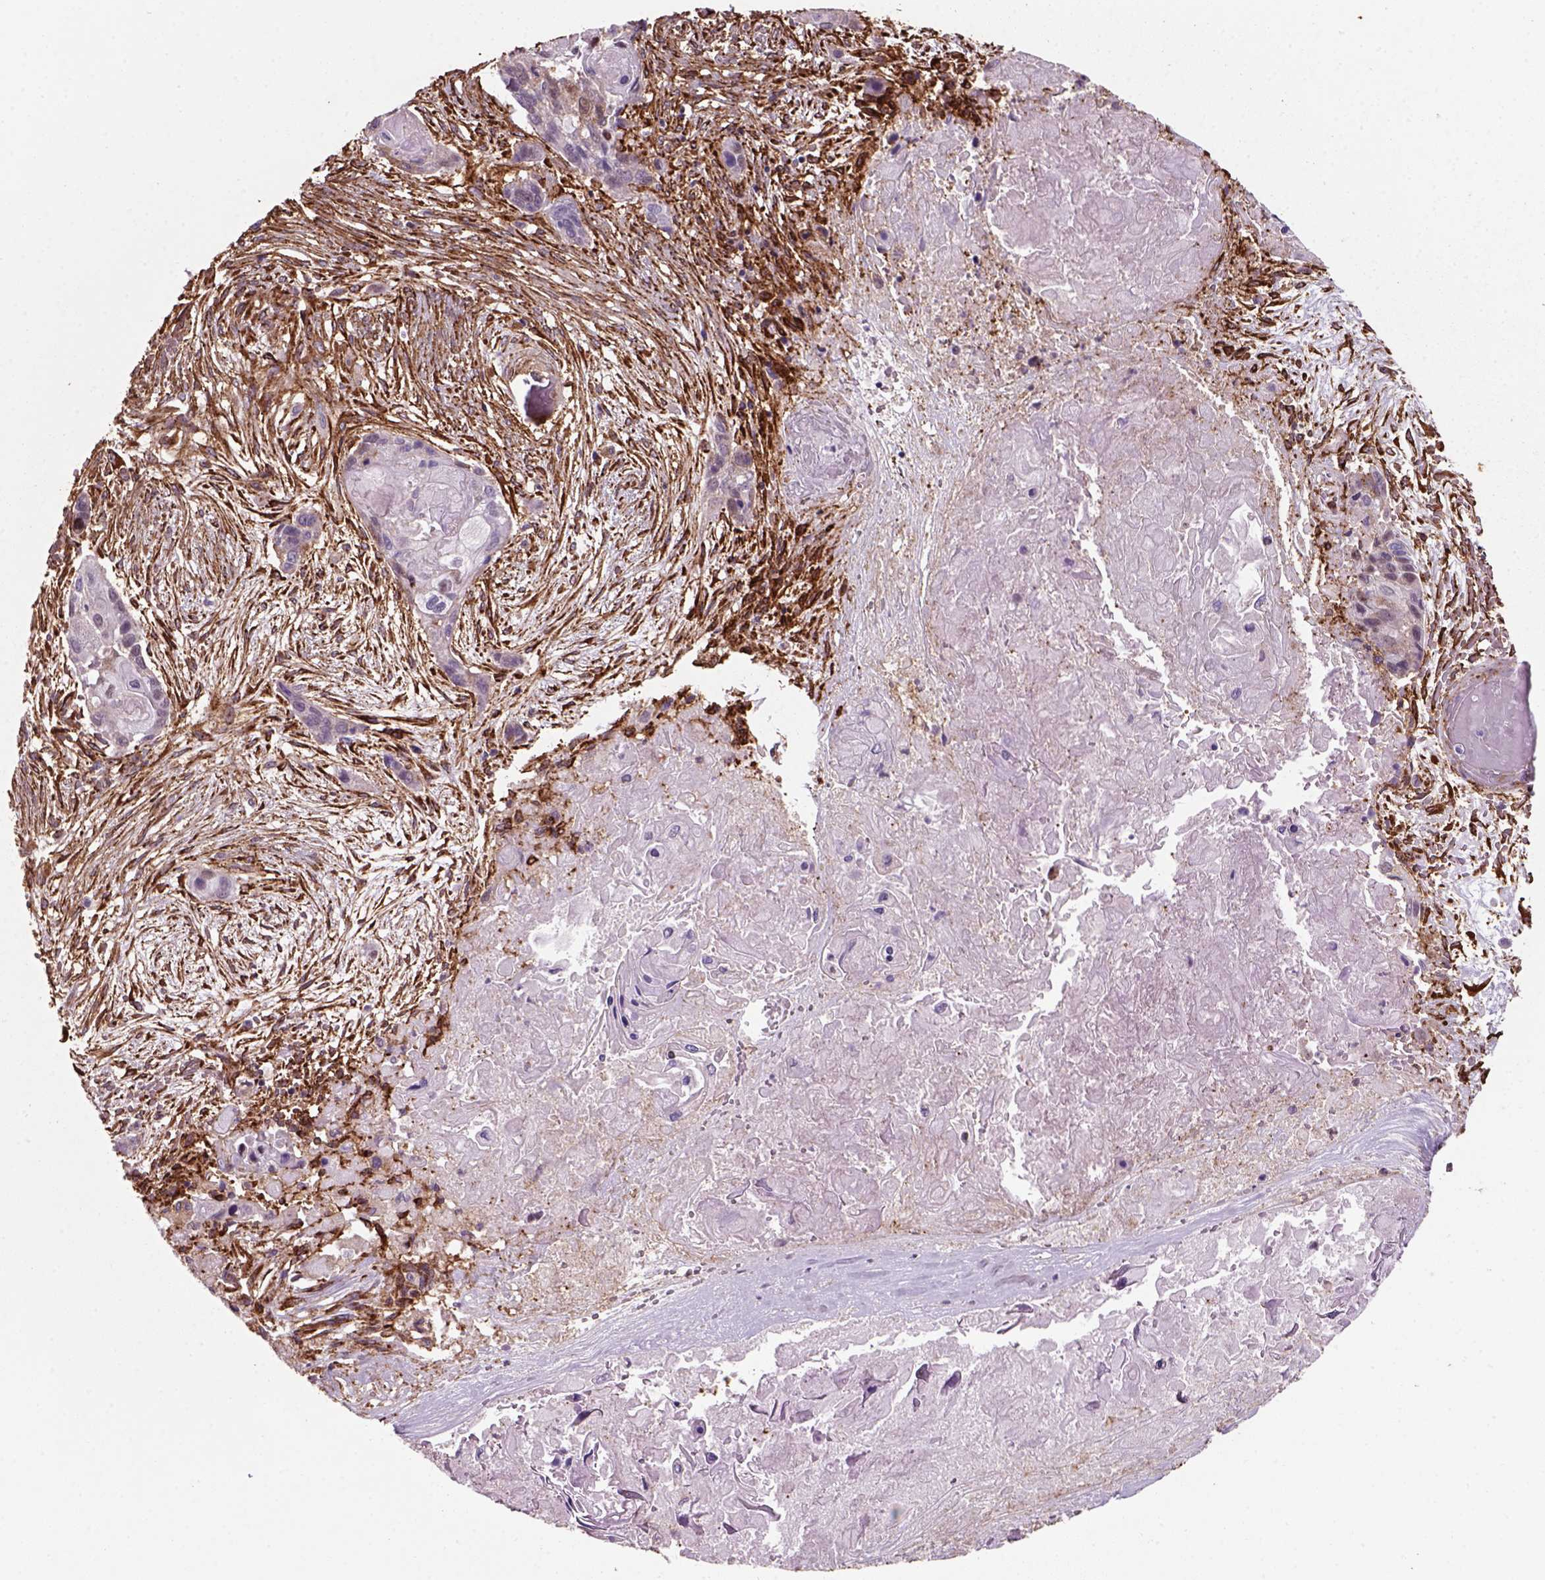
{"staining": {"intensity": "negative", "quantity": "none", "location": "none"}, "tissue": "lung cancer", "cell_type": "Tumor cells", "image_type": "cancer", "snomed": [{"axis": "morphology", "description": "Squamous cell carcinoma, NOS"}, {"axis": "topography", "description": "Lung"}], "caption": "This is an immunohistochemistry (IHC) histopathology image of lung cancer (squamous cell carcinoma). There is no expression in tumor cells.", "gene": "MARCKS", "patient": {"sex": "male", "age": 69}}